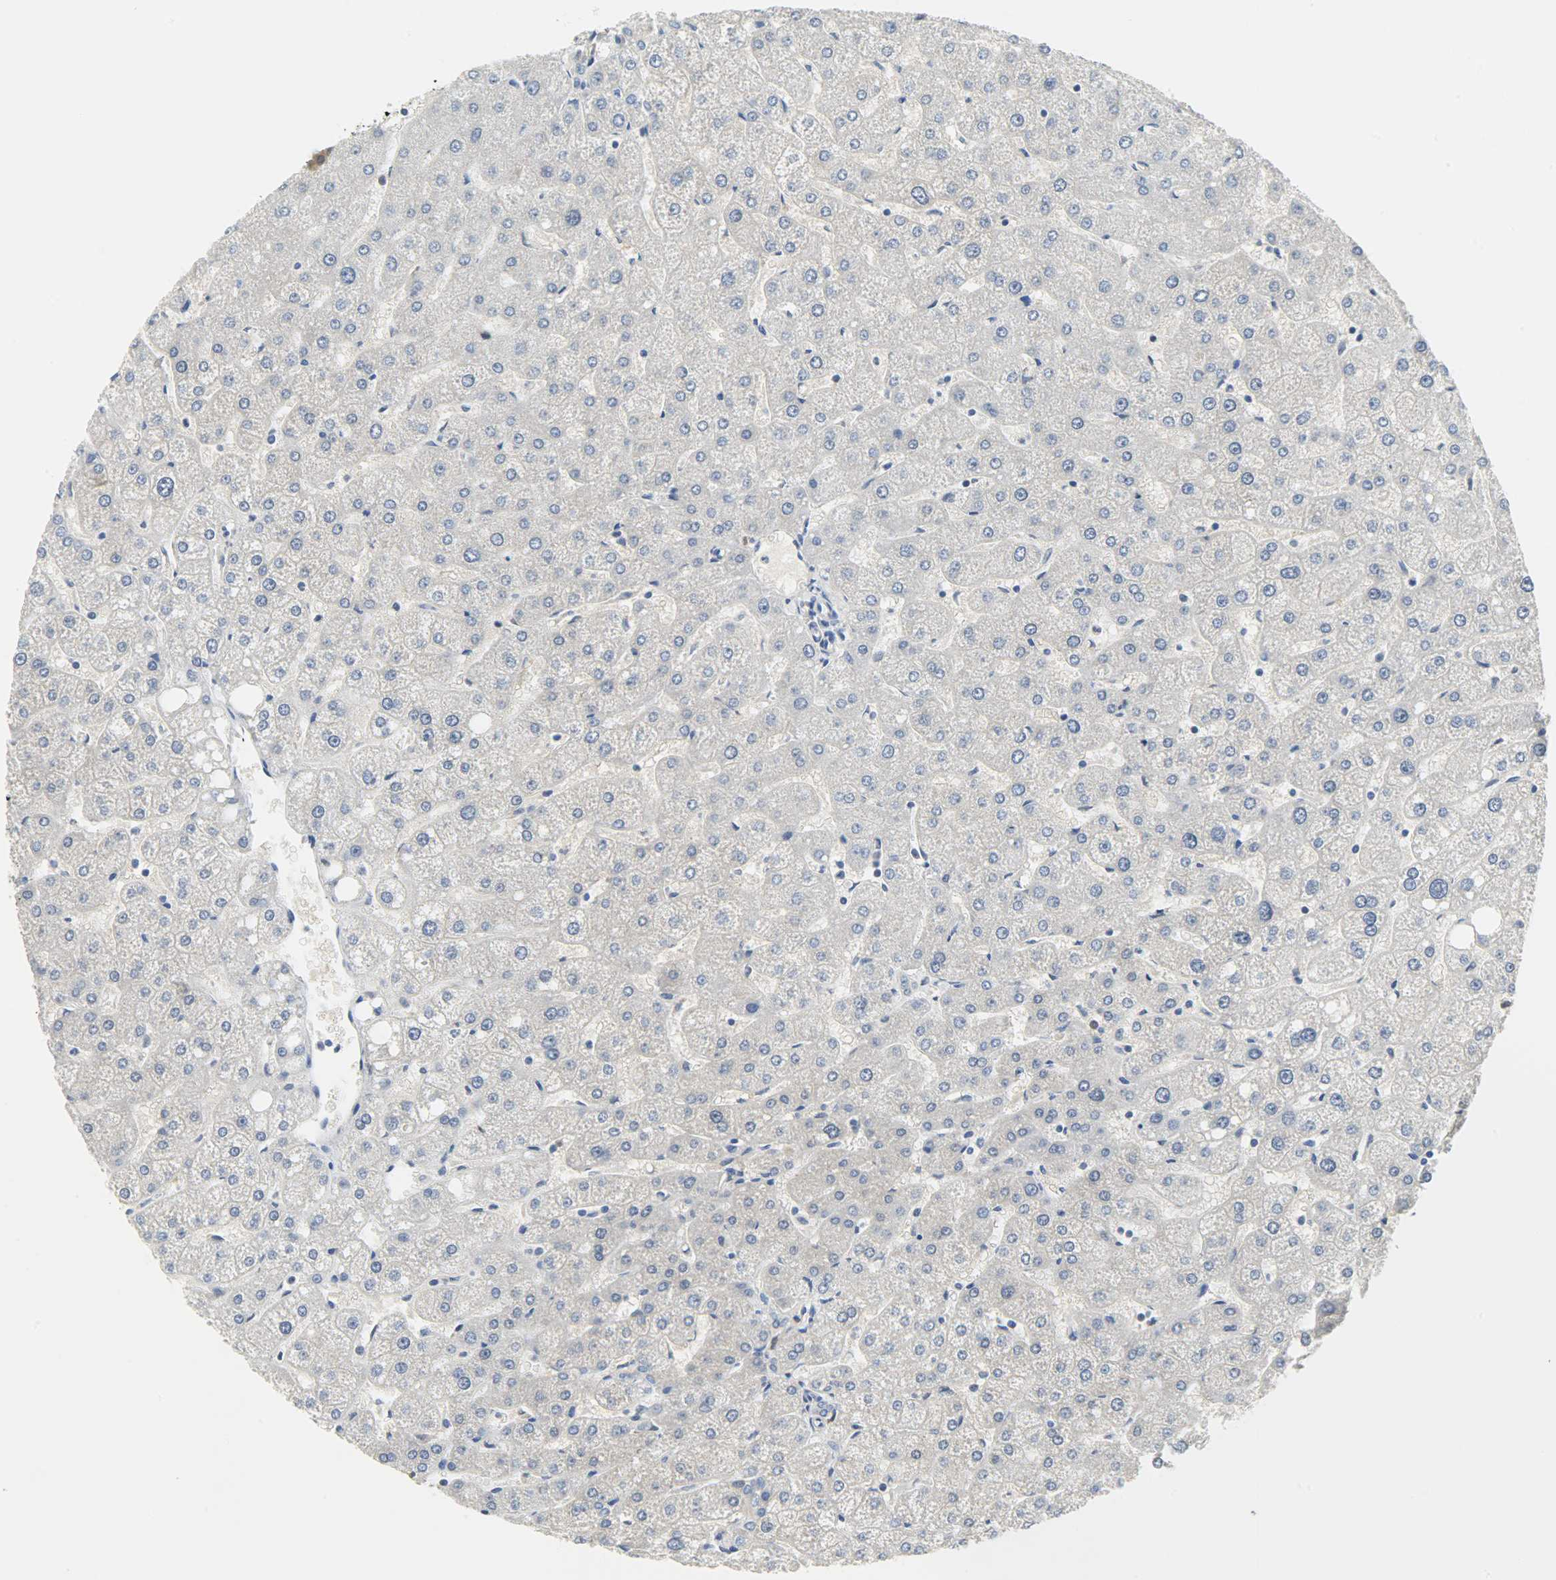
{"staining": {"intensity": "negative", "quantity": "none", "location": "none"}, "tissue": "liver", "cell_type": "Hepatocytes", "image_type": "normal", "snomed": [{"axis": "morphology", "description": "Normal tissue, NOS"}, {"axis": "topography", "description": "Liver"}], "caption": "This is an immunohistochemistry (IHC) image of benign liver. There is no staining in hepatocytes.", "gene": "EIF4EBP1", "patient": {"sex": "male", "age": 67}}